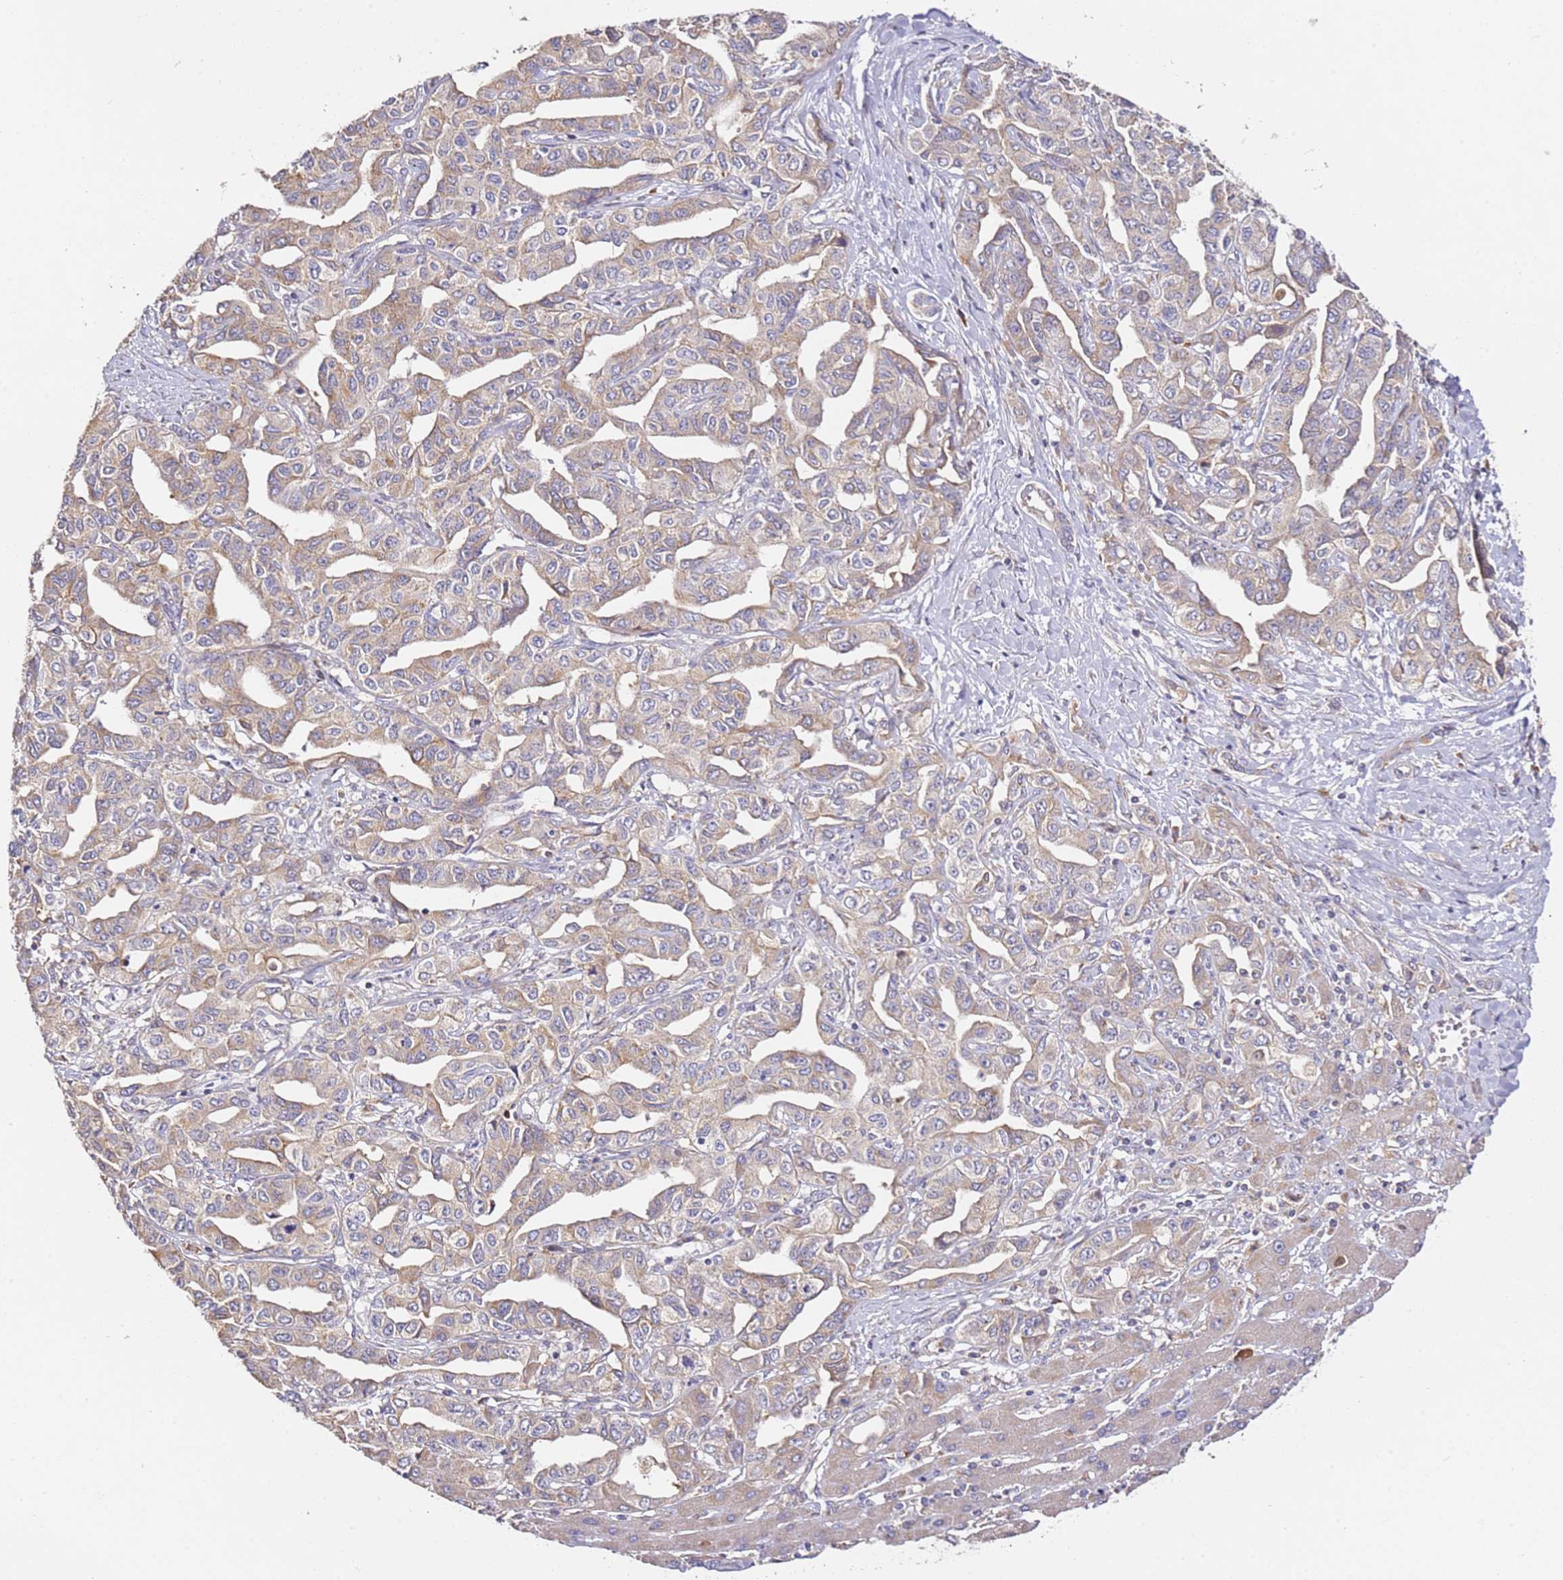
{"staining": {"intensity": "moderate", "quantity": "25%-75%", "location": "cytoplasmic/membranous"}, "tissue": "liver cancer", "cell_type": "Tumor cells", "image_type": "cancer", "snomed": [{"axis": "morphology", "description": "Cholangiocarcinoma"}, {"axis": "topography", "description": "Liver"}], "caption": "Liver cancer stained with a brown dye displays moderate cytoplasmic/membranous positive staining in approximately 25%-75% of tumor cells.", "gene": "OR2B11", "patient": {"sex": "male", "age": 59}}